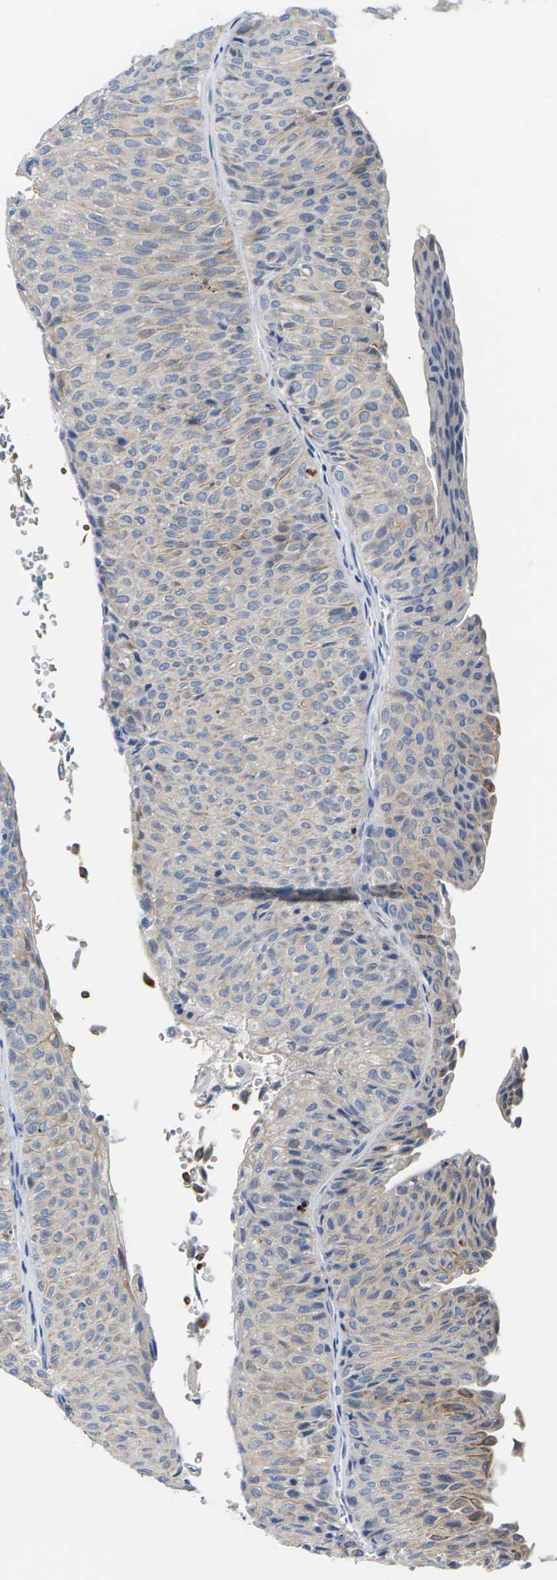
{"staining": {"intensity": "moderate", "quantity": ">75%", "location": "cytoplasmic/membranous"}, "tissue": "urothelial cancer", "cell_type": "Tumor cells", "image_type": "cancer", "snomed": [{"axis": "morphology", "description": "Urothelial carcinoma, Low grade"}, {"axis": "topography", "description": "Urinary bladder"}], "caption": "Moderate cytoplasmic/membranous staining is present in about >75% of tumor cells in low-grade urothelial carcinoma.", "gene": "TMCO4", "patient": {"sex": "male", "age": 78}}